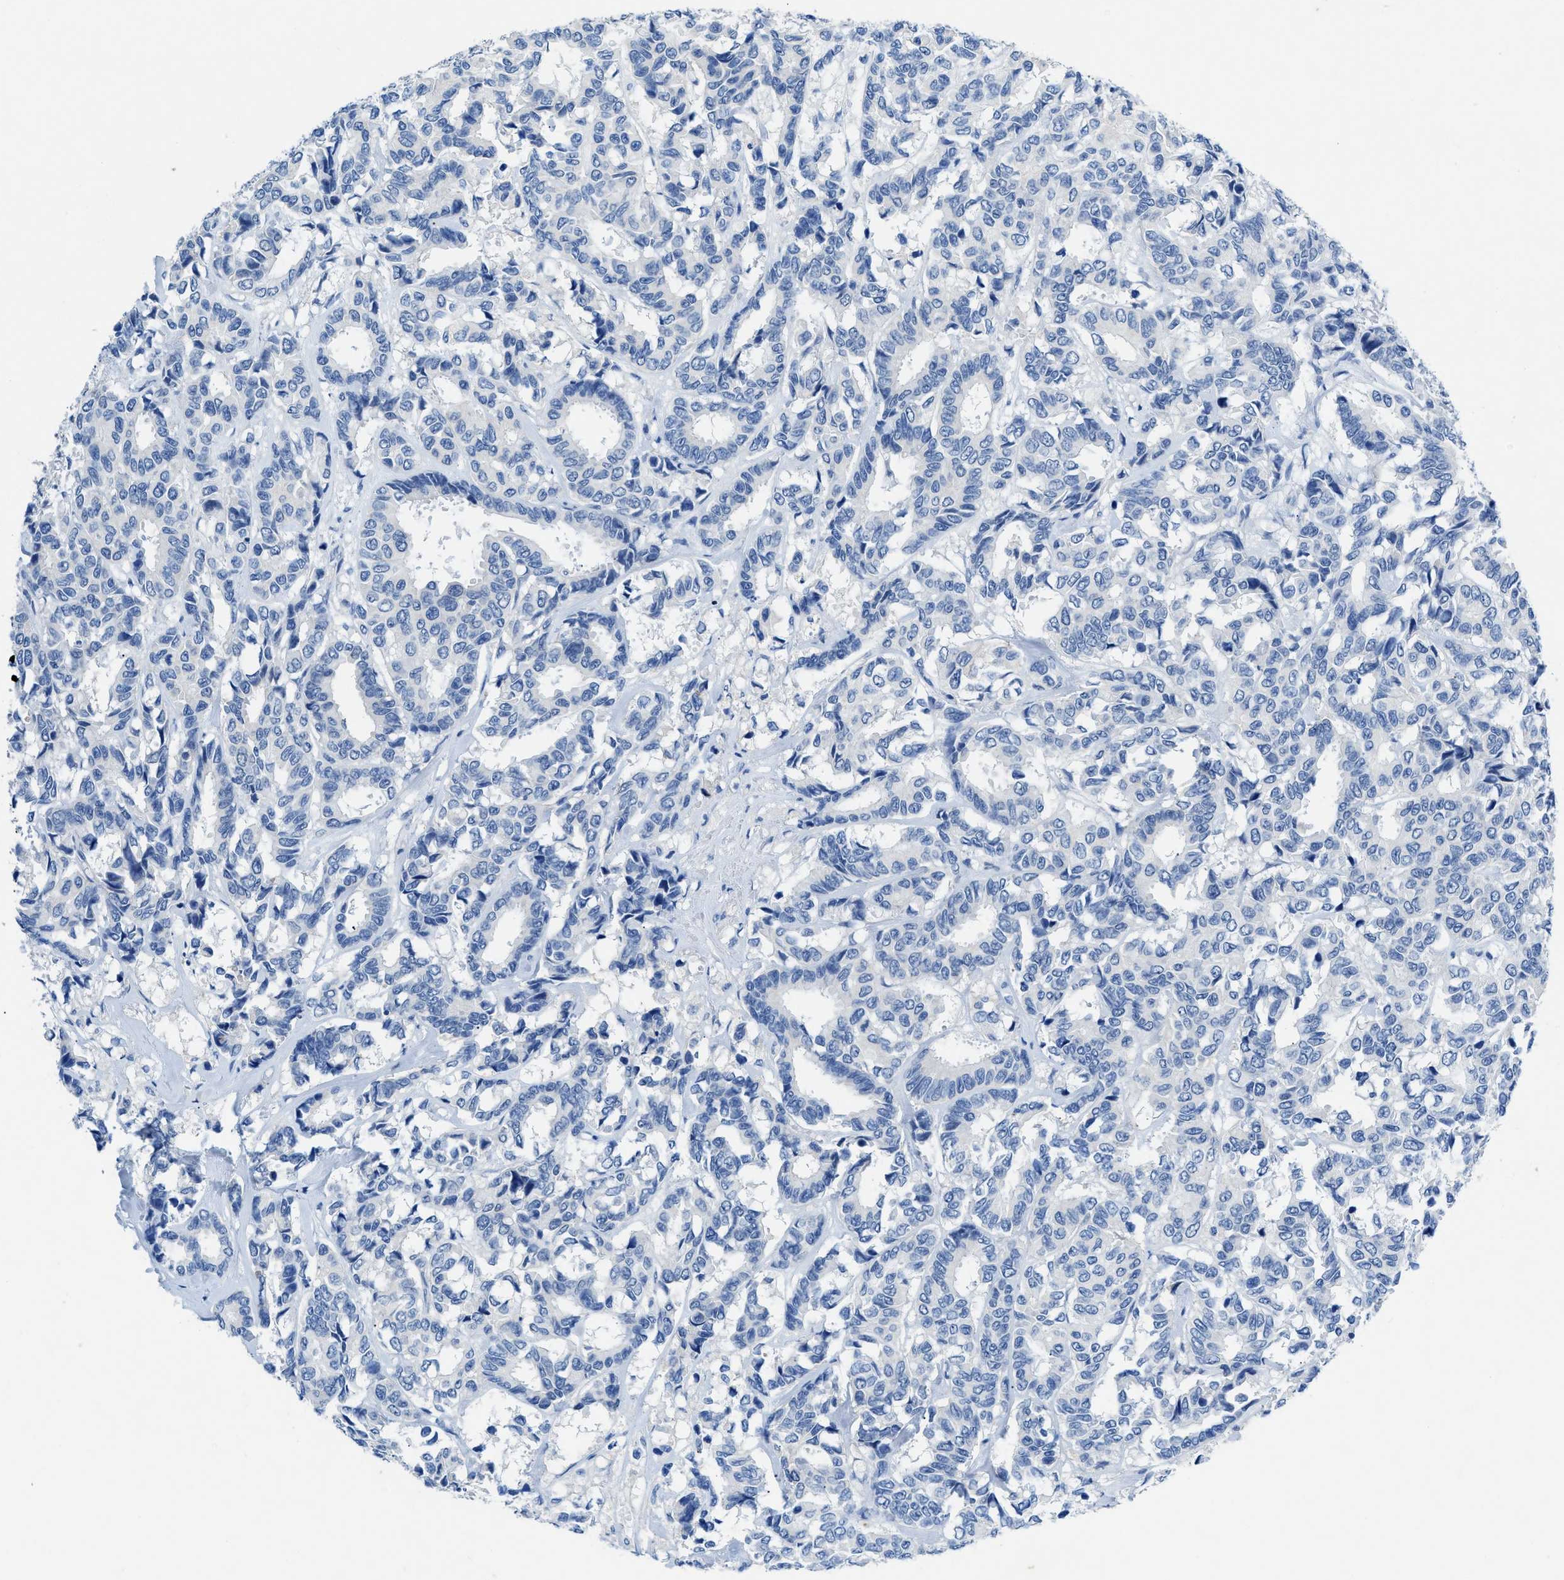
{"staining": {"intensity": "negative", "quantity": "none", "location": "none"}, "tissue": "breast cancer", "cell_type": "Tumor cells", "image_type": "cancer", "snomed": [{"axis": "morphology", "description": "Duct carcinoma"}, {"axis": "topography", "description": "Breast"}], "caption": "The image shows no staining of tumor cells in breast cancer.", "gene": "SLC10A6", "patient": {"sex": "female", "age": 87}}